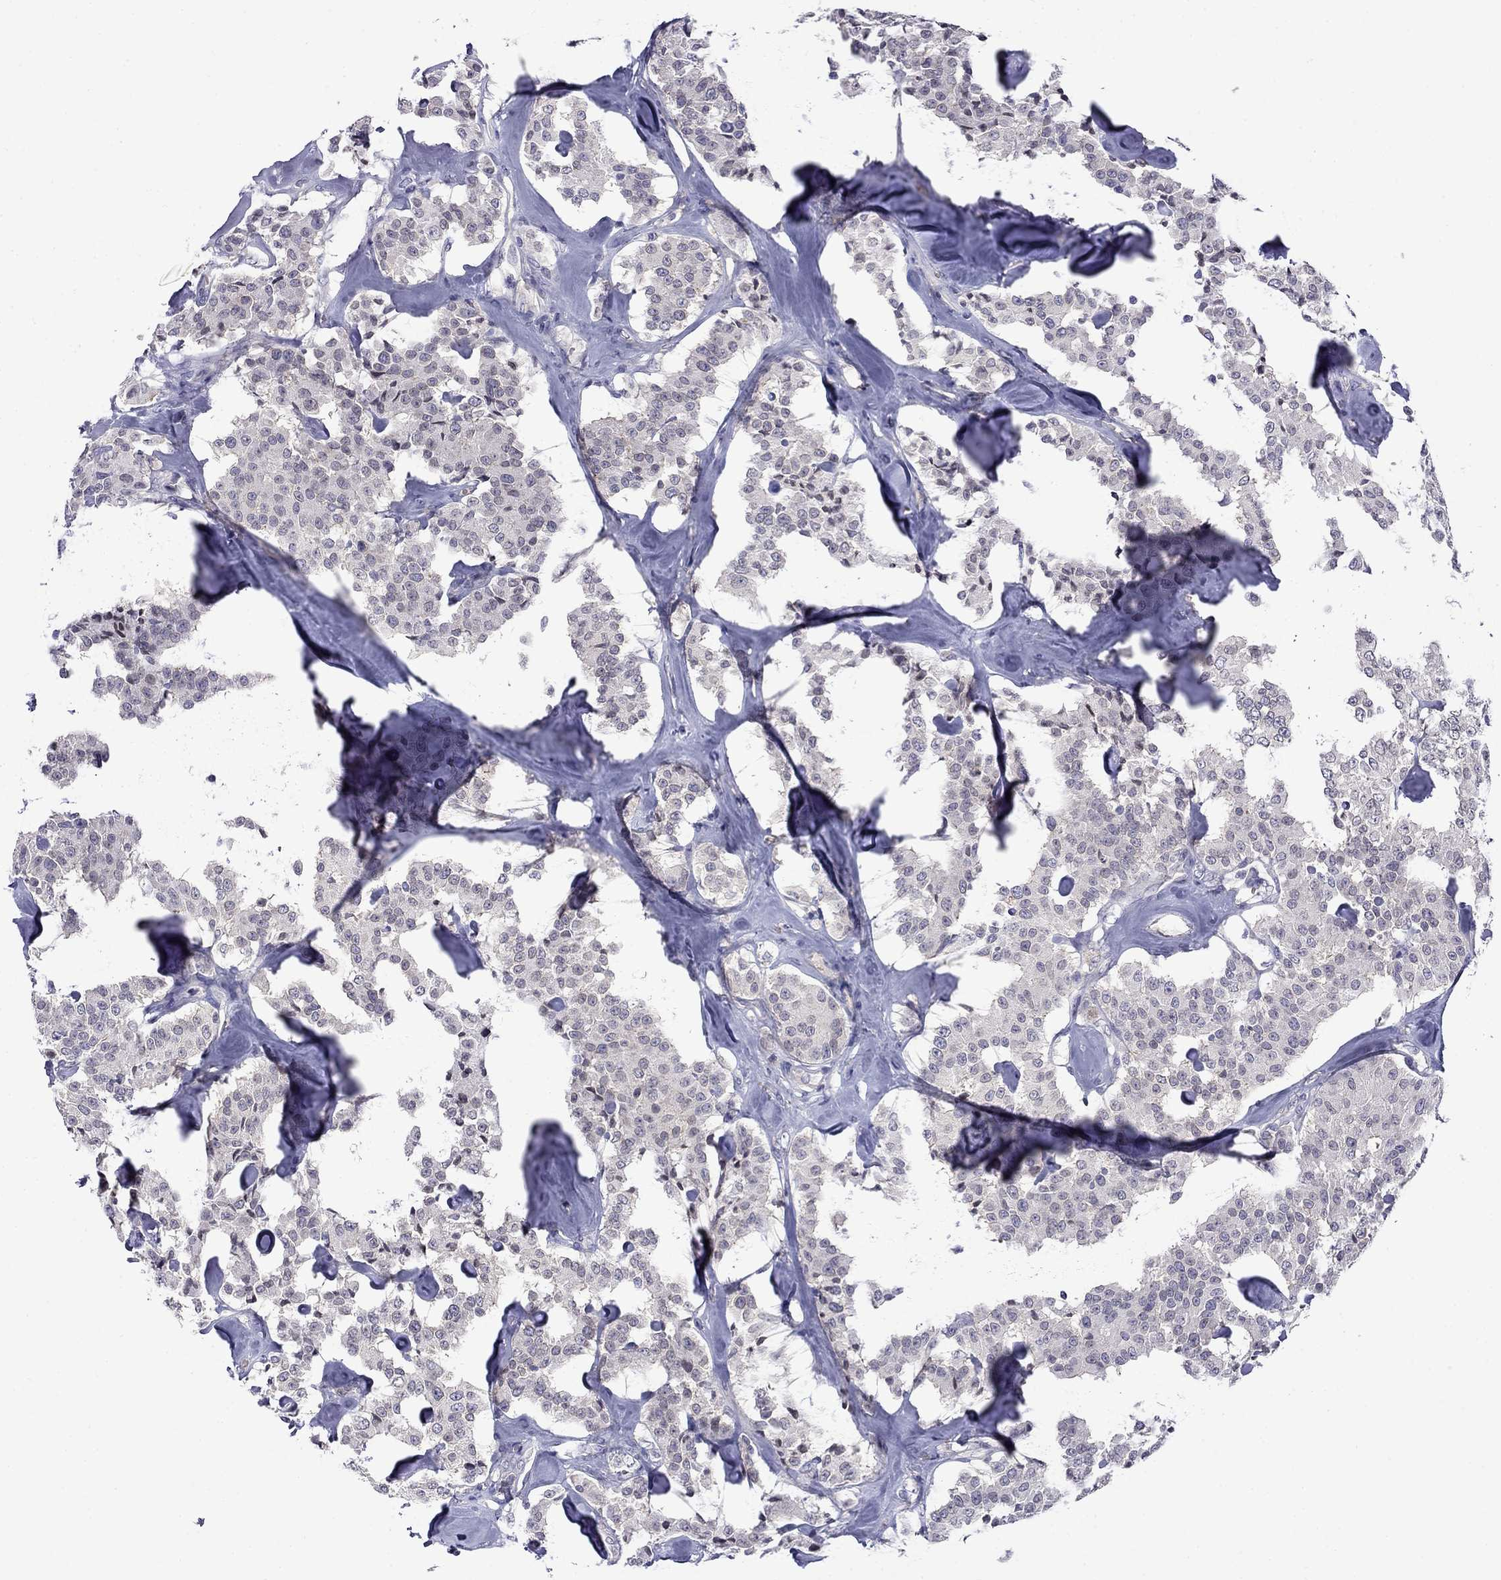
{"staining": {"intensity": "negative", "quantity": "none", "location": "none"}, "tissue": "carcinoid", "cell_type": "Tumor cells", "image_type": "cancer", "snomed": [{"axis": "morphology", "description": "Carcinoid, malignant, NOS"}, {"axis": "topography", "description": "Pancreas"}], "caption": "DAB (3,3'-diaminobenzidine) immunohistochemical staining of human carcinoid demonstrates no significant positivity in tumor cells.", "gene": "PRR18", "patient": {"sex": "male", "age": 41}}